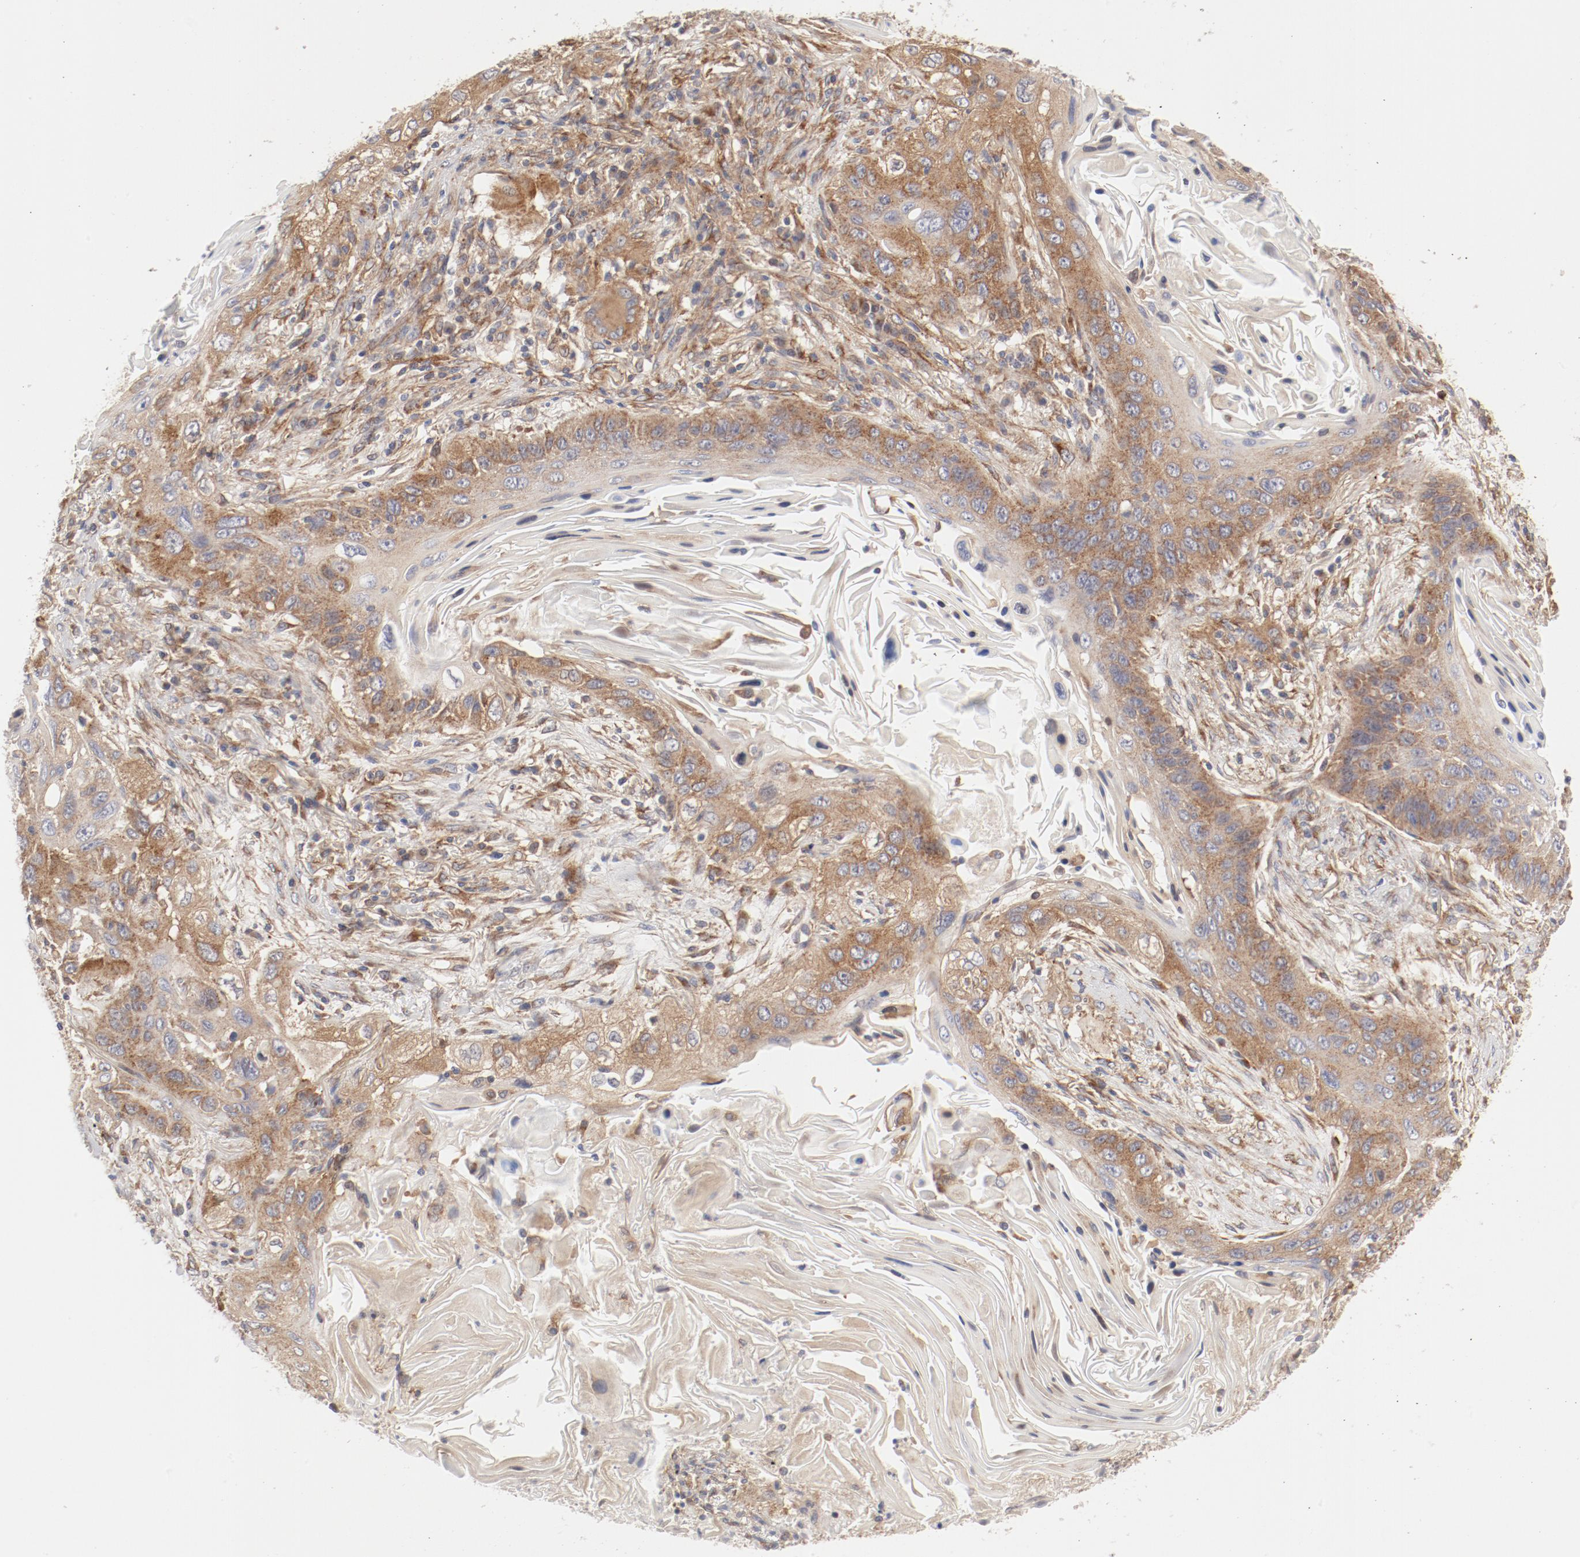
{"staining": {"intensity": "moderate", "quantity": "25%-75%", "location": "cytoplasmic/membranous"}, "tissue": "lung cancer", "cell_type": "Tumor cells", "image_type": "cancer", "snomed": [{"axis": "morphology", "description": "Squamous cell carcinoma, NOS"}, {"axis": "topography", "description": "Lung"}], "caption": "Tumor cells show moderate cytoplasmic/membranous staining in about 25%-75% of cells in squamous cell carcinoma (lung).", "gene": "AP2A1", "patient": {"sex": "female", "age": 67}}